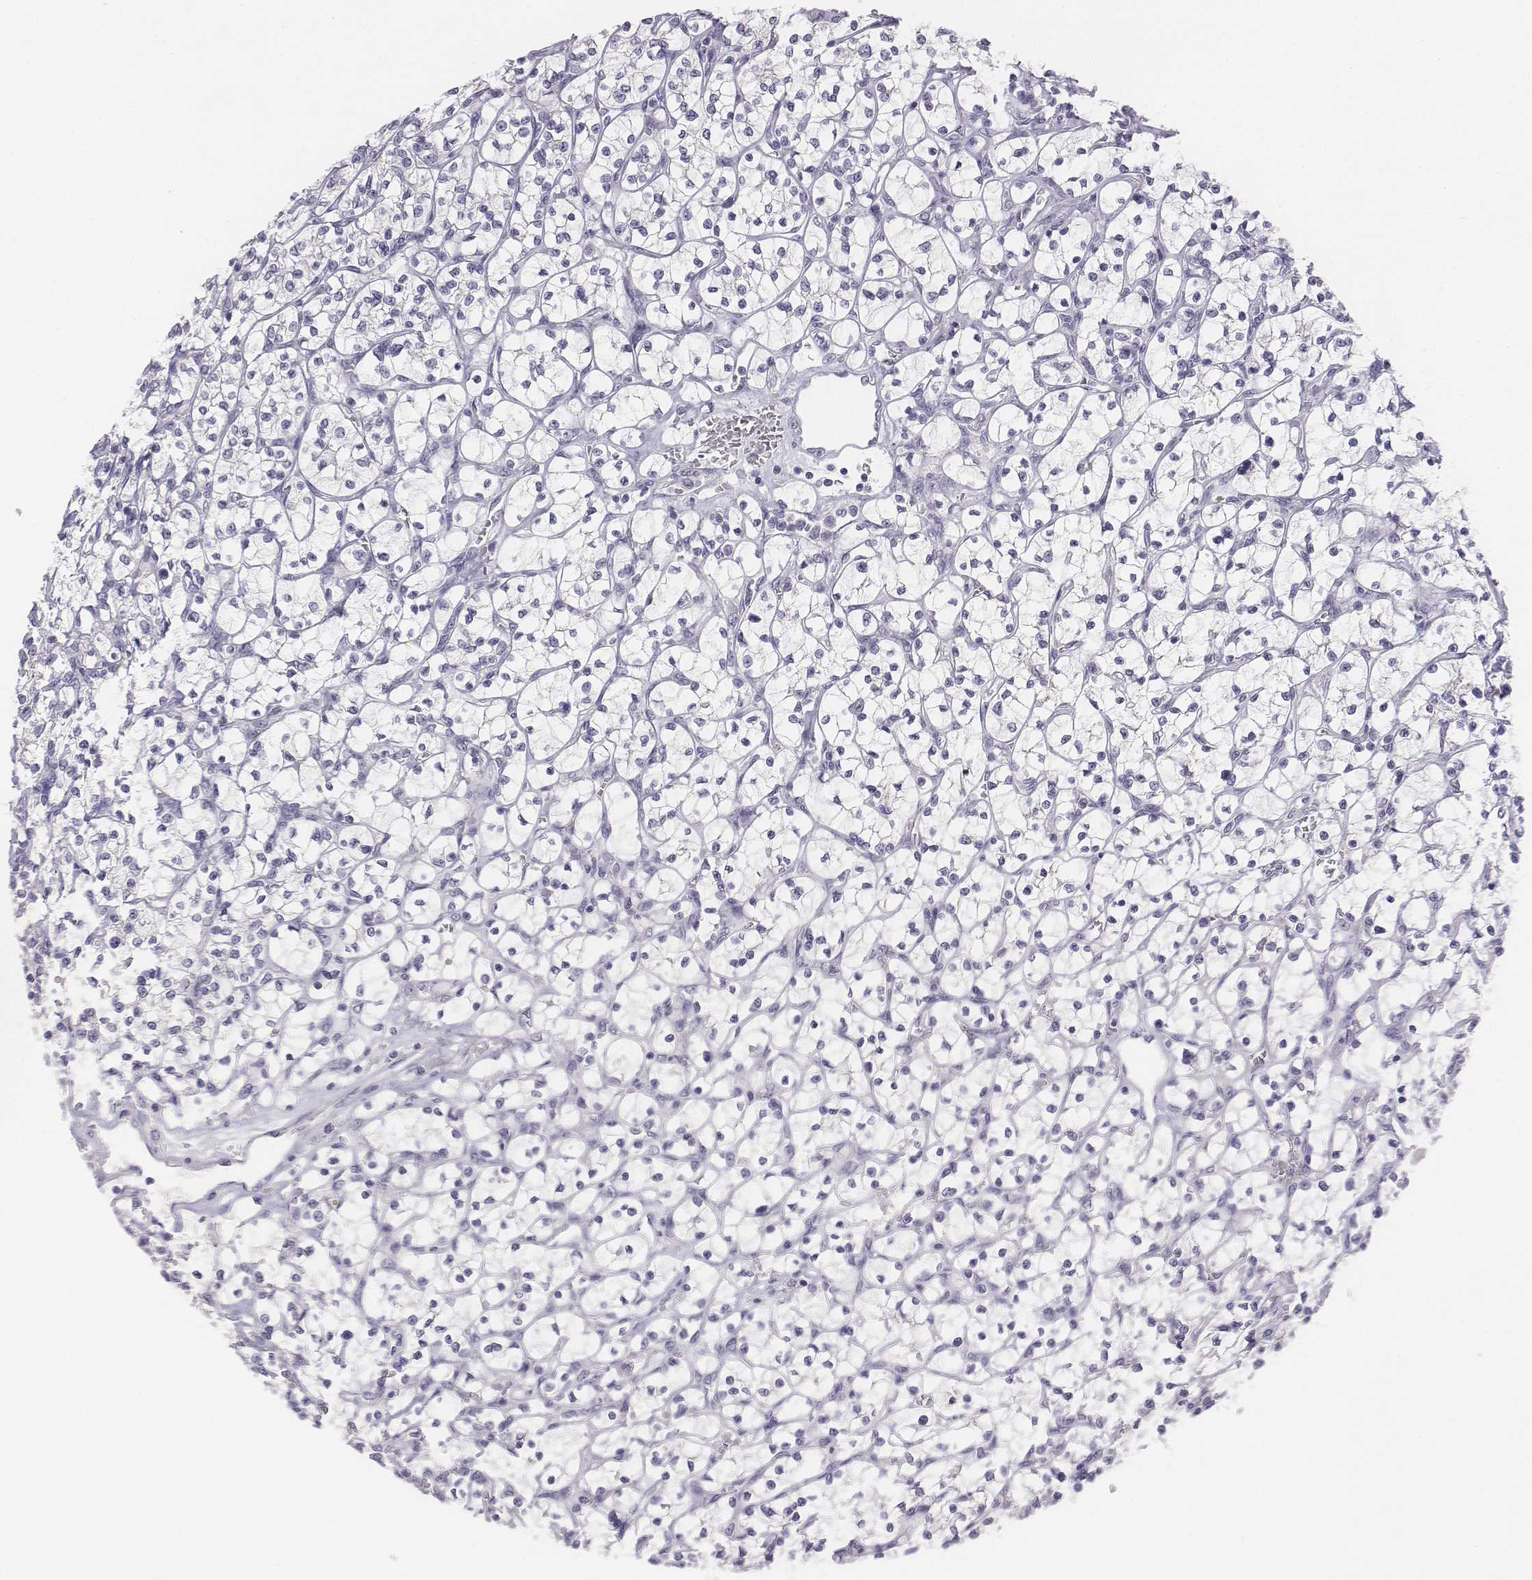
{"staining": {"intensity": "negative", "quantity": "none", "location": "none"}, "tissue": "renal cancer", "cell_type": "Tumor cells", "image_type": "cancer", "snomed": [{"axis": "morphology", "description": "Adenocarcinoma, NOS"}, {"axis": "topography", "description": "Kidney"}], "caption": "Tumor cells show no significant staining in renal cancer (adenocarcinoma). The staining was performed using DAB (3,3'-diaminobenzidine) to visualize the protein expression in brown, while the nuclei were stained in blue with hematoxylin (Magnification: 20x).", "gene": "UCN2", "patient": {"sex": "female", "age": 64}}